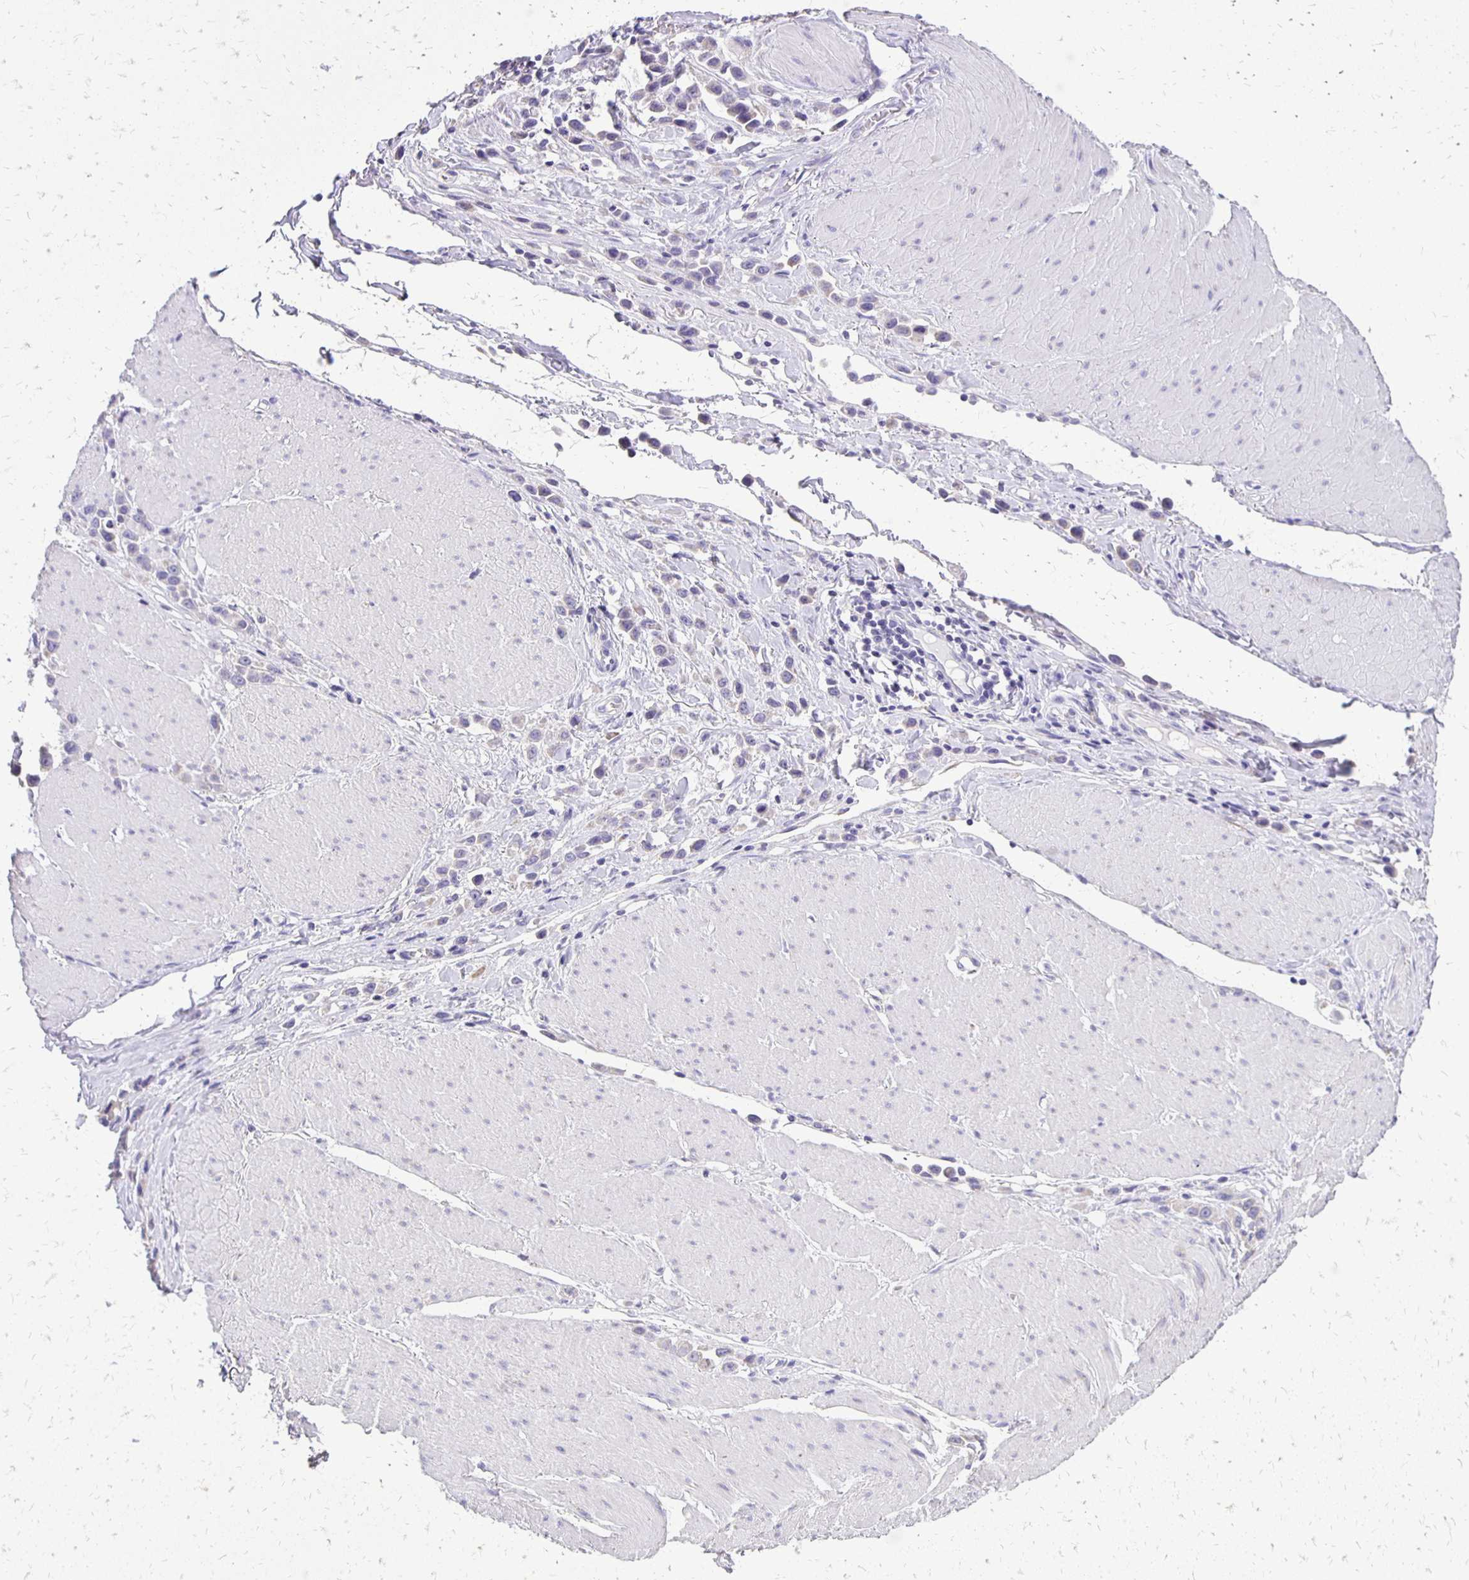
{"staining": {"intensity": "negative", "quantity": "none", "location": "none"}, "tissue": "stomach cancer", "cell_type": "Tumor cells", "image_type": "cancer", "snomed": [{"axis": "morphology", "description": "Adenocarcinoma, NOS"}, {"axis": "topography", "description": "Stomach"}], "caption": "Immunohistochemistry photomicrograph of neoplastic tissue: adenocarcinoma (stomach) stained with DAB exhibits no significant protein staining in tumor cells.", "gene": "ANKRD45", "patient": {"sex": "male", "age": 47}}